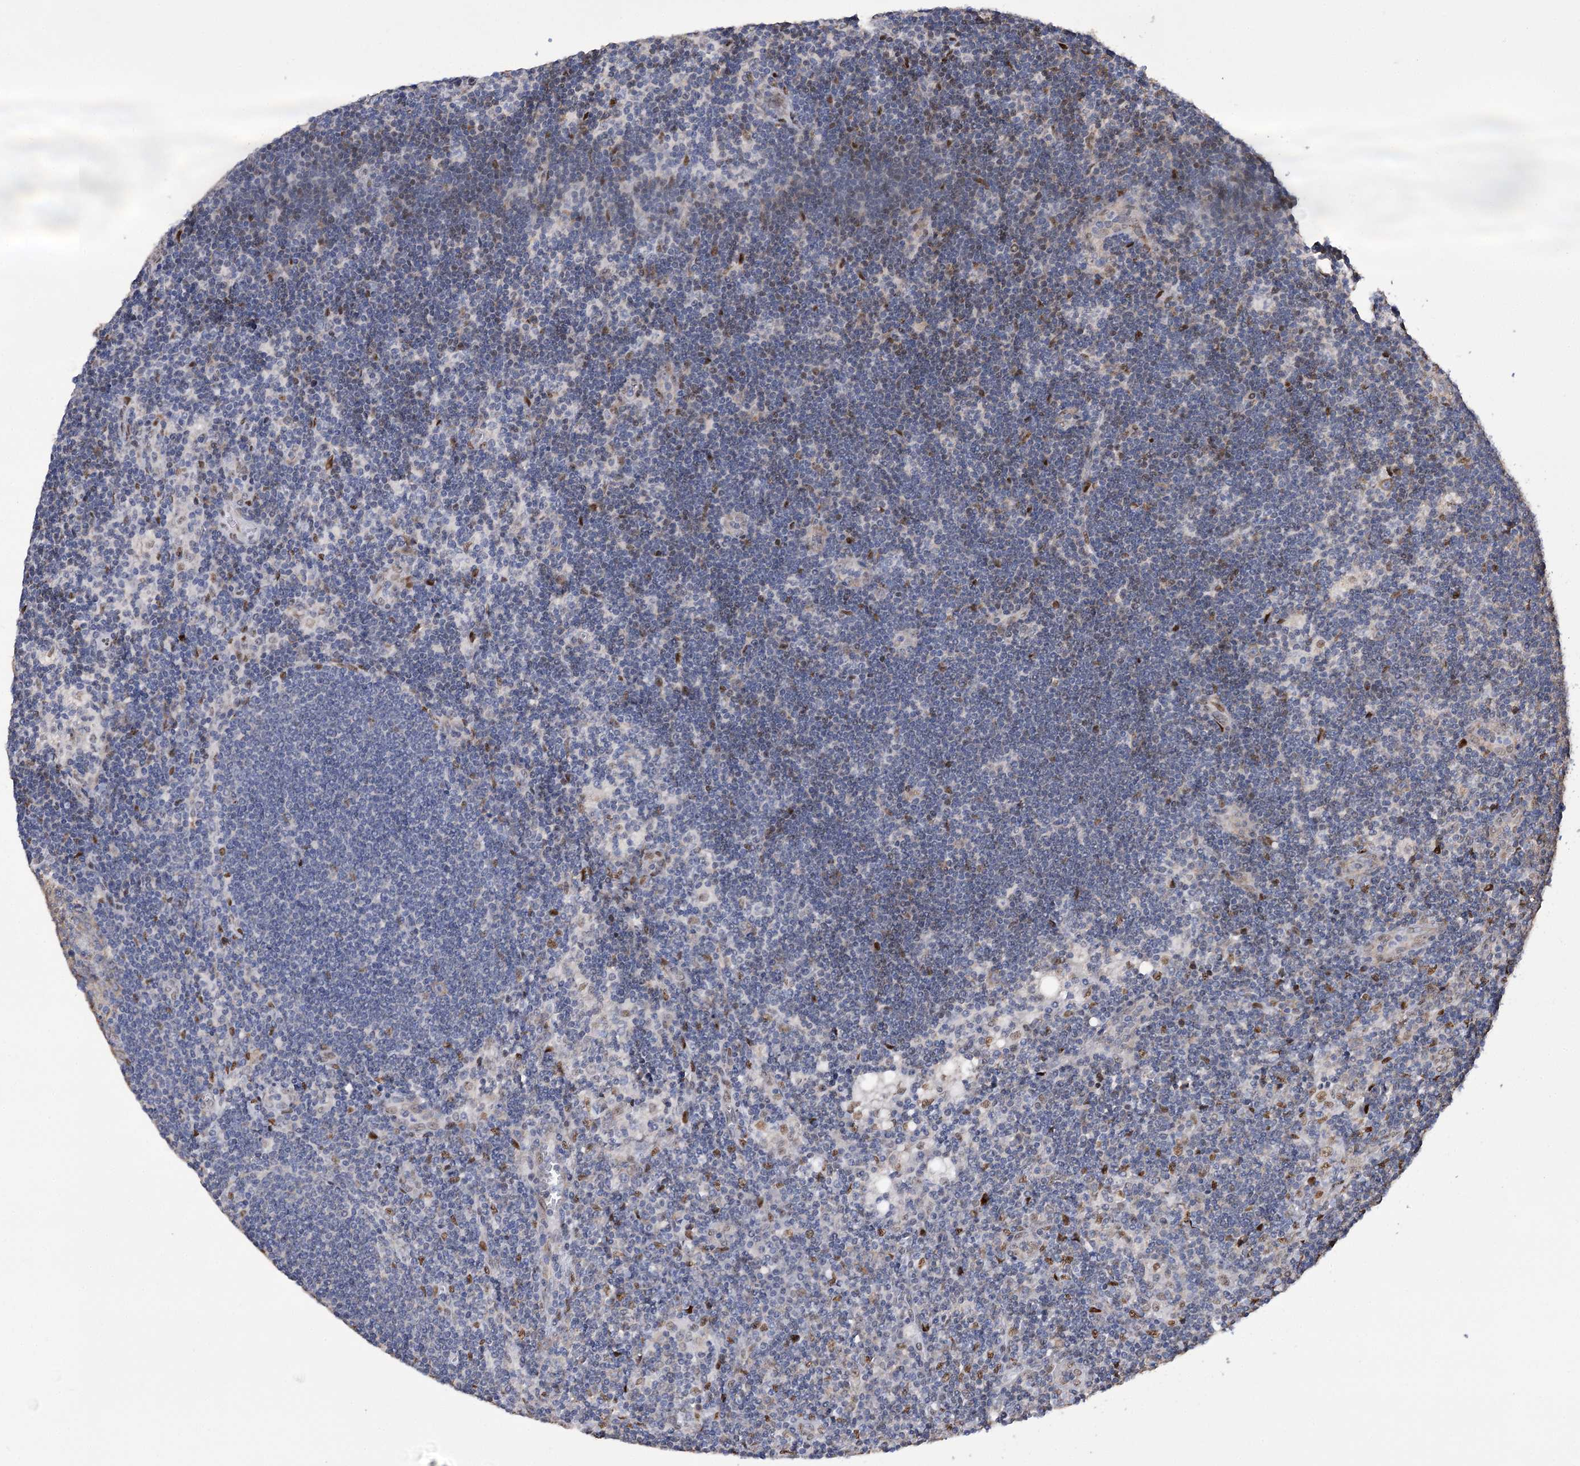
{"staining": {"intensity": "negative", "quantity": "none", "location": "none"}, "tissue": "lymph node", "cell_type": "Germinal center cells", "image_type": "normal", "snomed": [{"axis": "morphology", "description": "Normal tissue, NOS"}, {"axis": "topography", "description": "Lymph node"}], "caption": "The image shows no staining of germinal center cells in unremarkable lymph node.", "gene": "NFU1", "patient": {"sex": "male", "age": 24}}